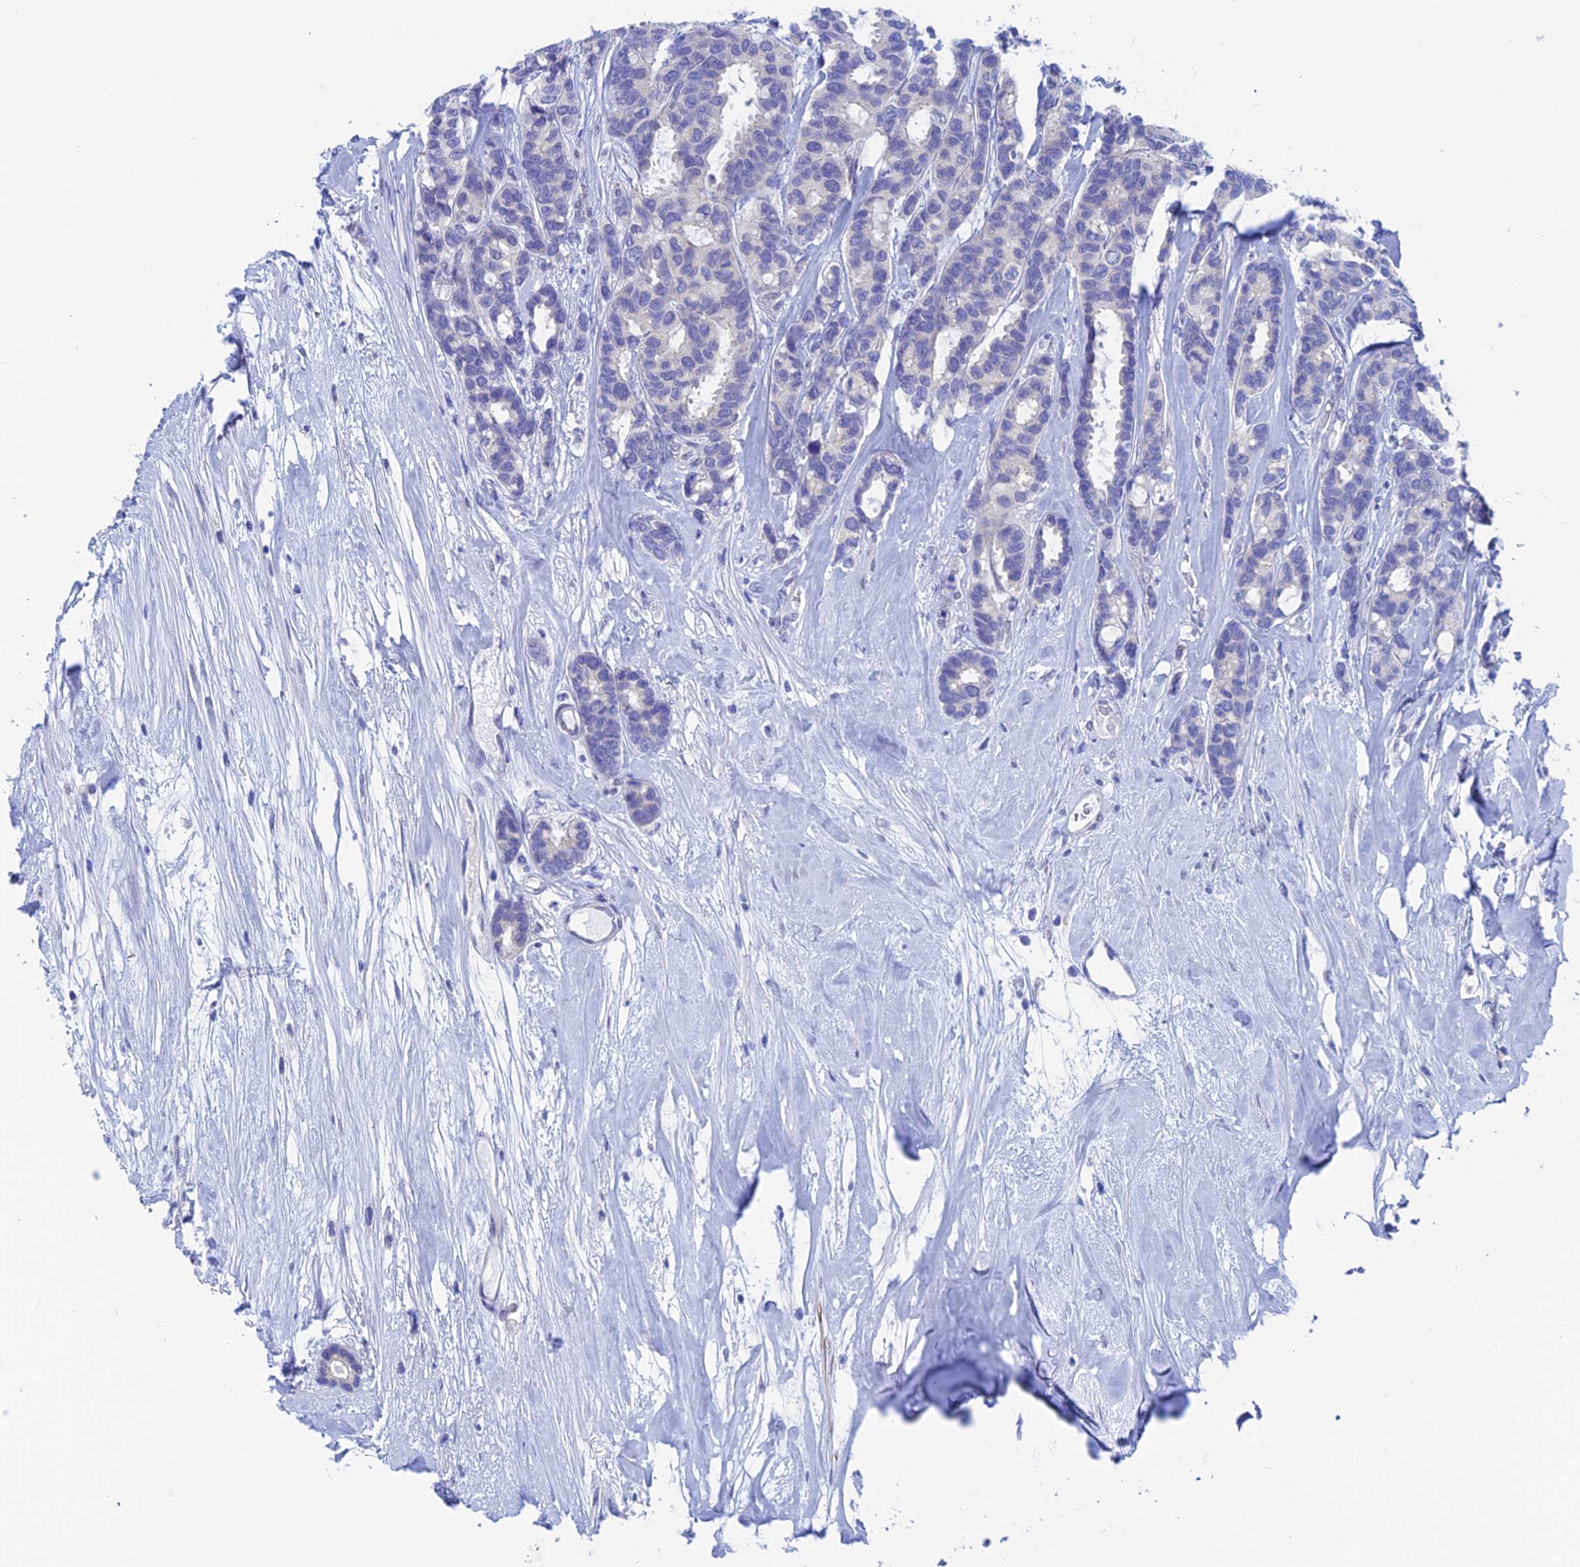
{"staining": {"intensity": "negative", "quantity": "none", "location": "none"}, "tissue": "breast cancer", "cell_type": "Tumor cells", "image_type": "cancer", "snomed": [{"axis": "morphology", "description": "Duct carcinoma"}, {"axis": "topography", "description": "Breast"}], "caption": "Histopathology image shows no protein positivity in tumor cells of breast infiltrating ductal carcinoma tissue.", "gene": "WDR83", "patient": {"sex": "female", "age": 87}}